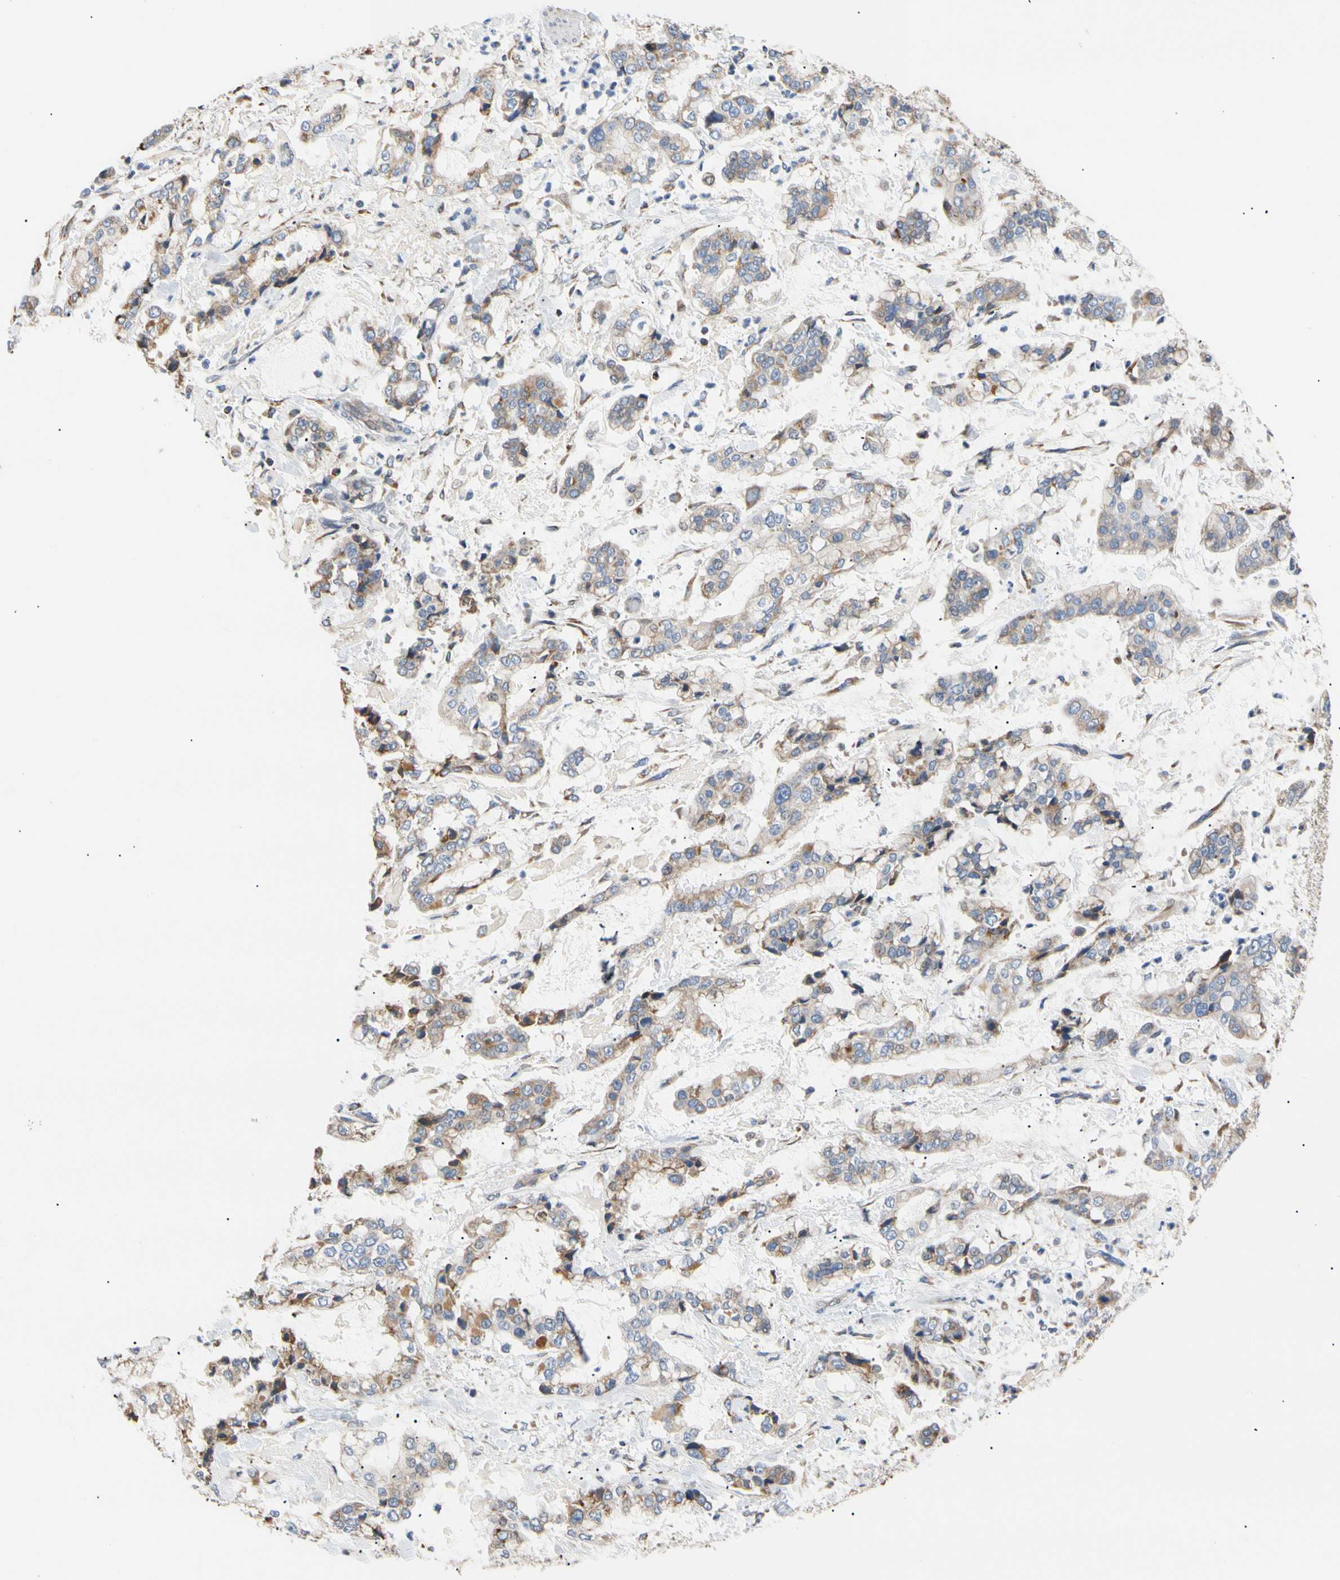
{"staining": {"intensity": "weak", "quantity": "25%-75%", "location": "cytoplasmic/membranous"}, "tissue": "stomach cancer", "cell_type": "Tumor cells", "image_type": "cancer", "snomed": [{"axis": "morphology", "description": "Normal tissue, NOS"}, {"axis": "morphology", "description": "Adenocarcinoma, NOS"}, {"axis": "topography", "description": "Stomach, upper"}, {"axis": "topography", "description": "Stomach"}], "caption": "Brown immunohistochemical staining in stomach adenocarcinoma exhibits weak cytoplasmic/membranous expression in about 25%-75% of tumor cells.", "gene": "PLGRKT", "patient": {"sex": "male", "age": 76}}